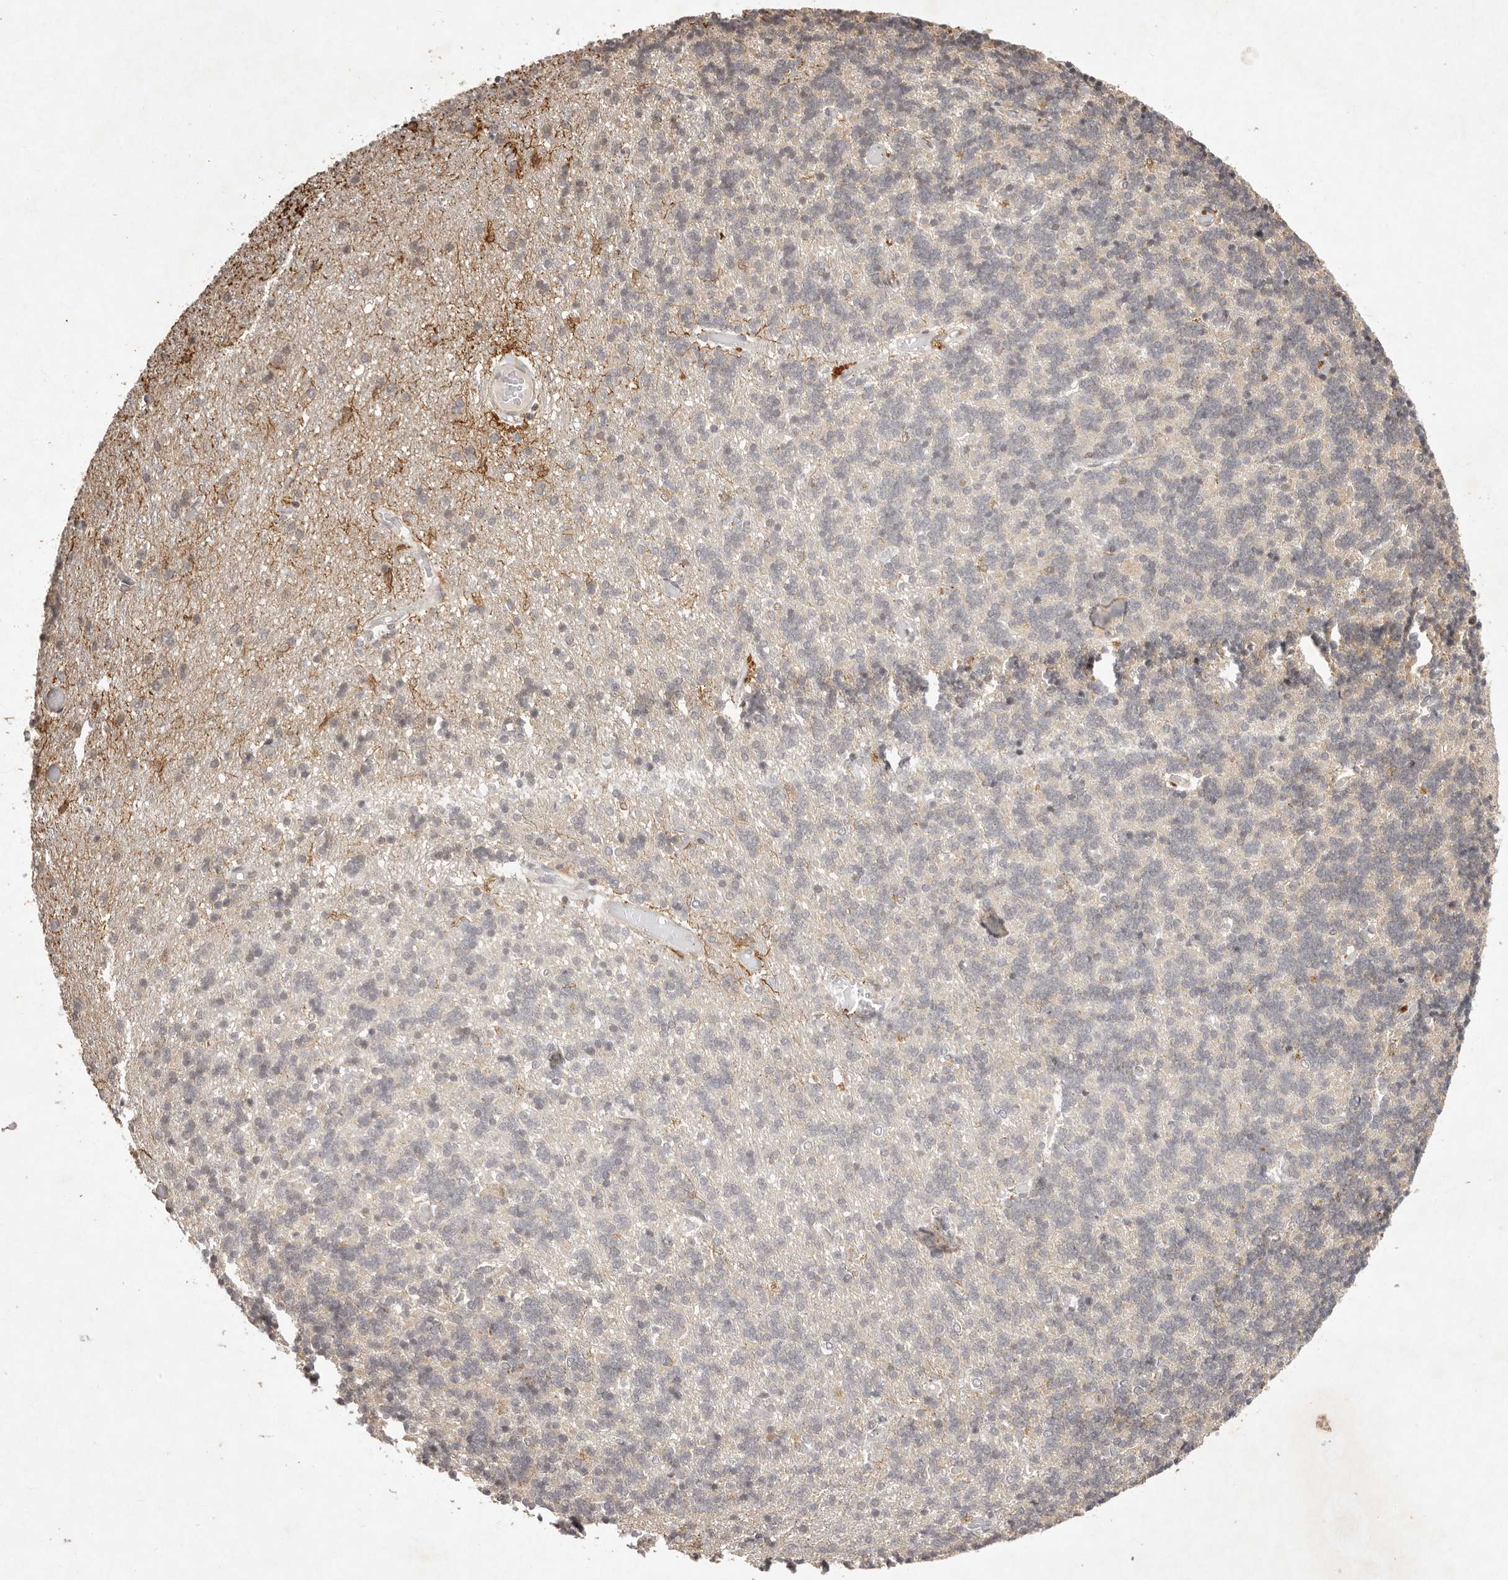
{"staining": {"intensity": "weak", "quantity": "25%-75%", "location": "cytoplasmic/membranous,nuclear"}, "tissue": "cerebellum", "cell_type": "Cells in granular layer", "image_type": "normal", "snomed": [{"axis": "morphology", "description": "Normal tissue, NOS"}, {"axis": "topography", "description": "Cerebellum"}], "caption": "Cerebellum stained with DAB immunohistochemistry exhibits low levels of weak cytoplasmic/membranous,nuclear expression in about 25%-75% of cells in granular layer.", "gene": "BUD31", "patient": {"sex": "male", "age": 37}}